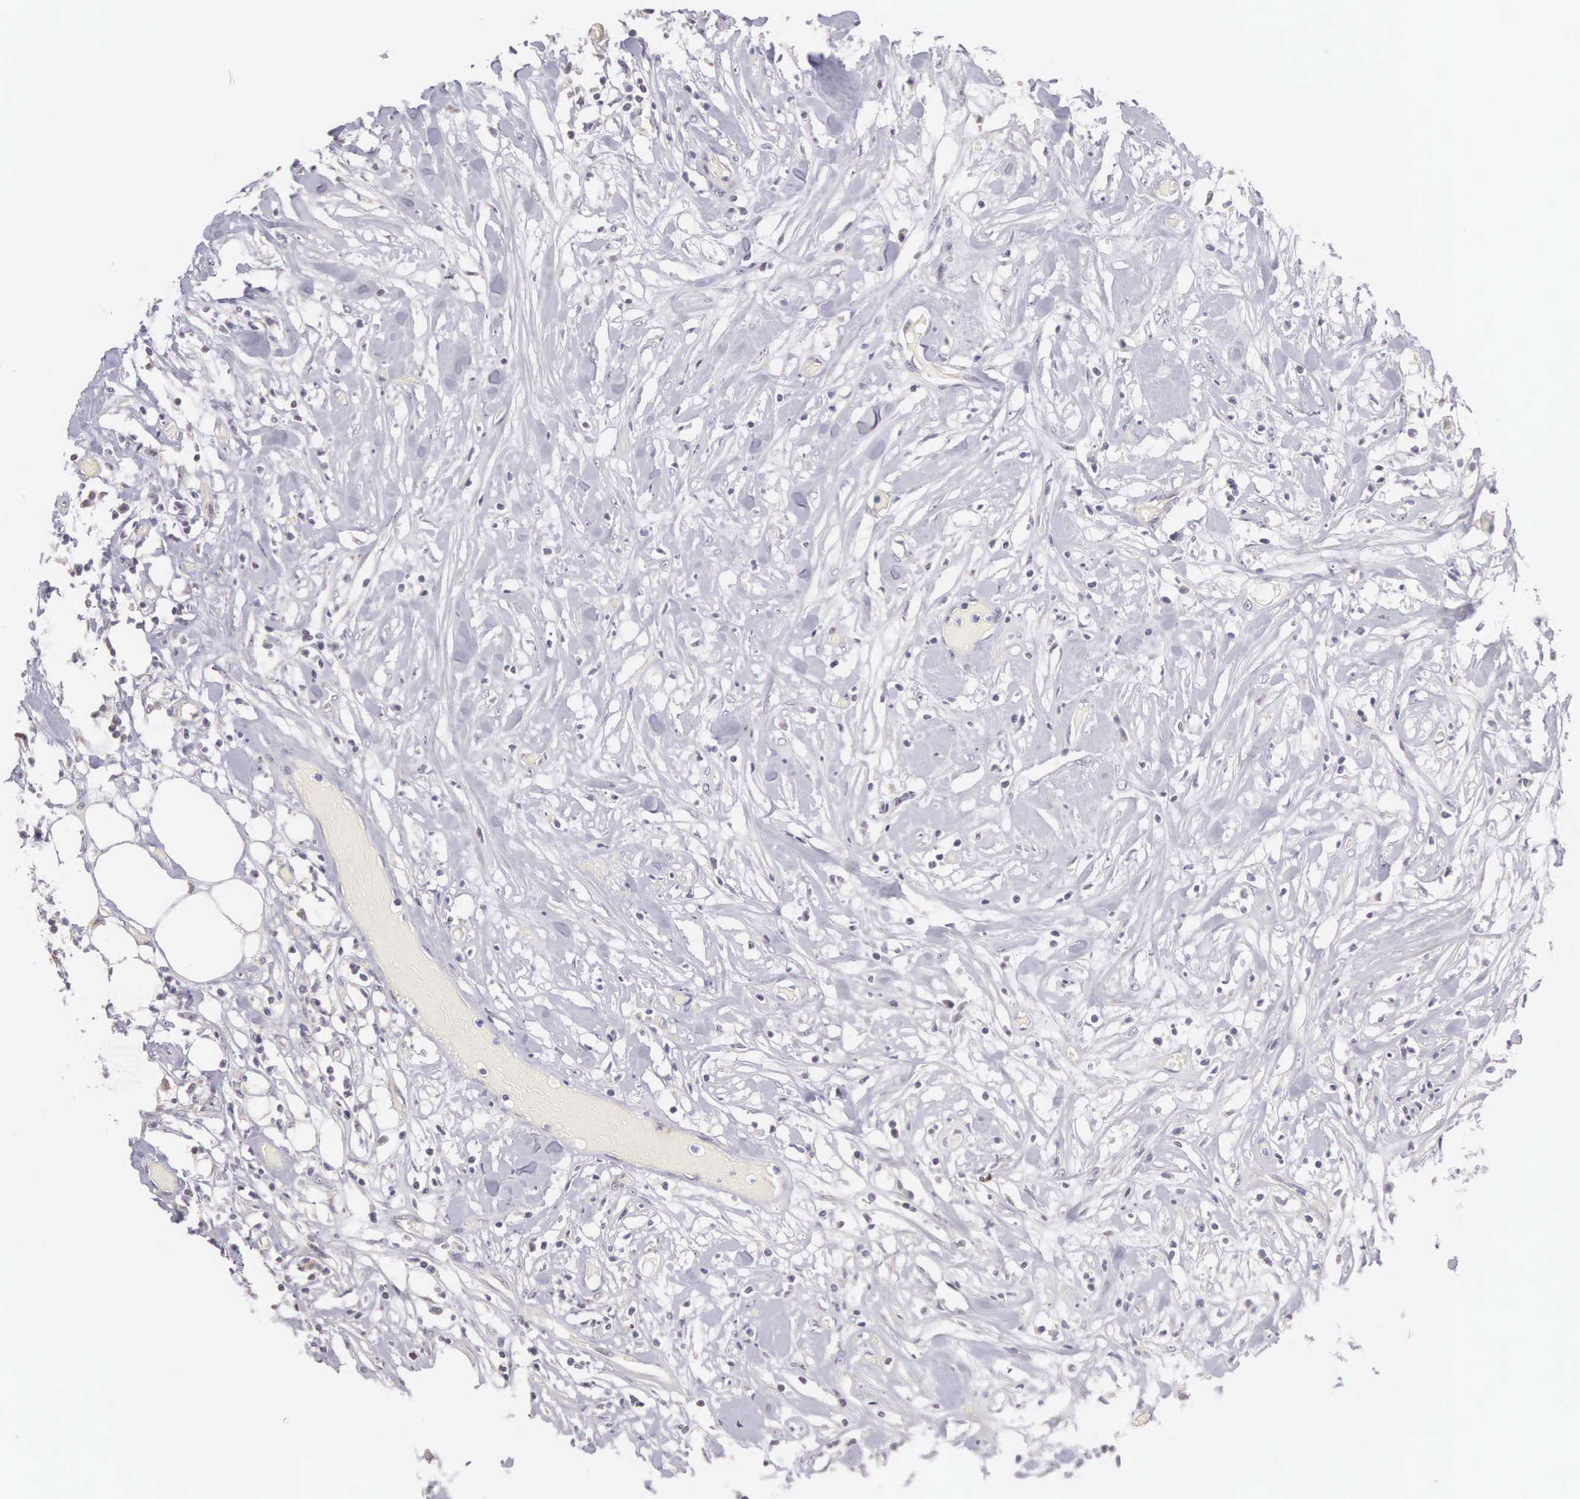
{"staining": {"intensity": "negative", "quantity": "none", "location": "none"}, "tissue": "lymphoma", "cell_type": "Tumor cells", "image_type": "cancer", "snomed": [{"axis": "morphology", "description": "Malignant lymphoma, non-Hodgkin's type, High grade"}, {"axis": "topography", "description": "Colon"}], "caption": "A micrograph of high-grade malignant lymphoma, non-Hodgkin's type stained for a protein displays no brown staining in tumor cells.", "gene": "PIR", "patient": {"sex": "male", "age": 82}}